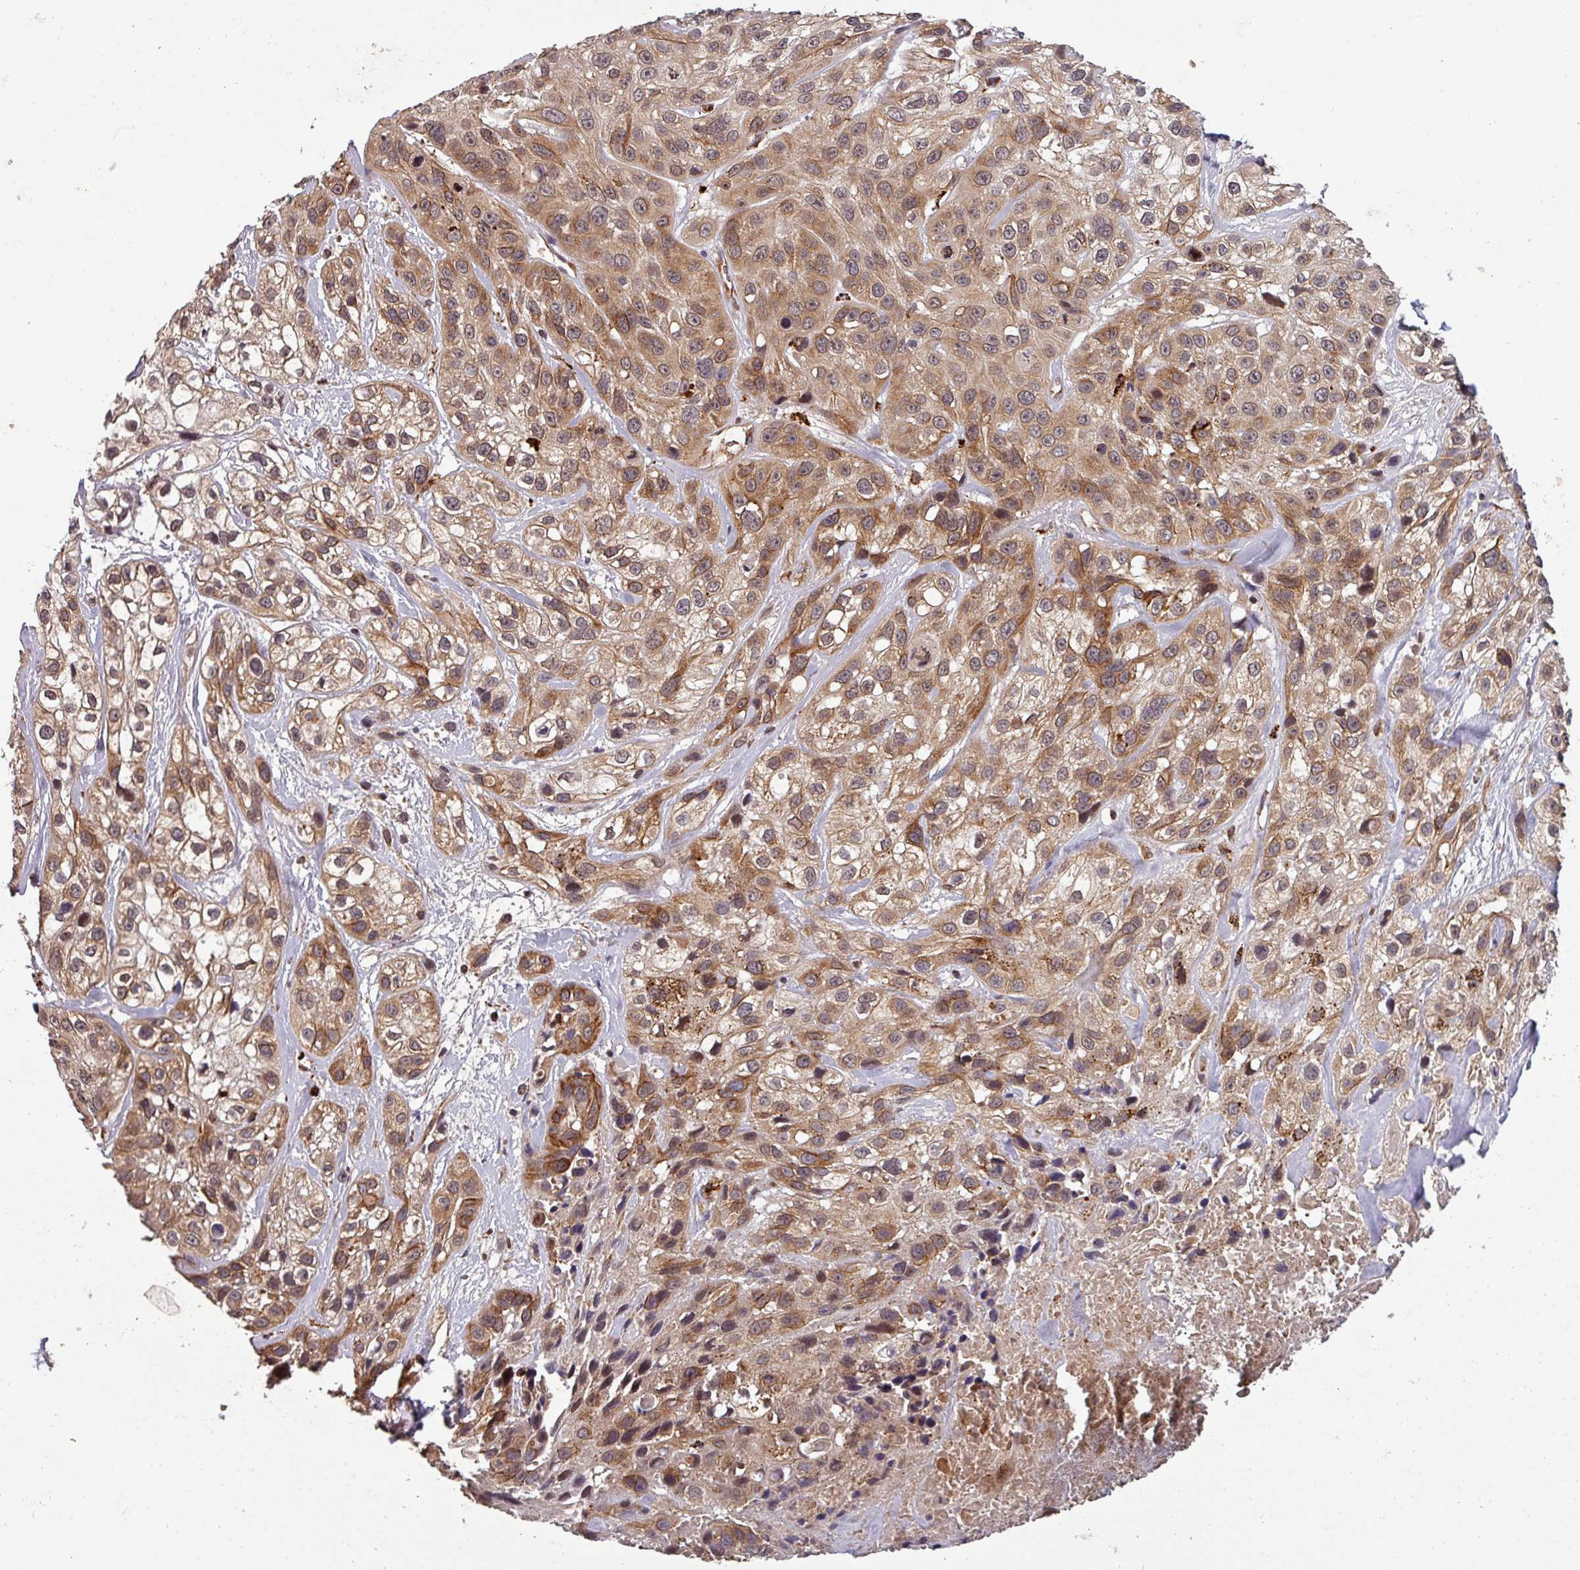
{"staining": {"intensity": "moderate", "quantity": ">75%", "location": "cytoplasmic/membranous,nuclear"}, "tissue": "skin cancer", "cell_type": "Tumor cells", "image_type": "cancer", "snomed": [{"axis": "morphology", "description": "Squamous cell carcinoma, NOS"}, {"axis": "topography", "description": "Skin"}], "caption": "Approximately >75% of tumor cells in skin cancer exhibit moderate cytoplasmic/membranous and nuclear protein expression as visualized by brown immunohistochemical staining.", "gene": "PUS1", "patient": {"sex": "male", "age": 82}}